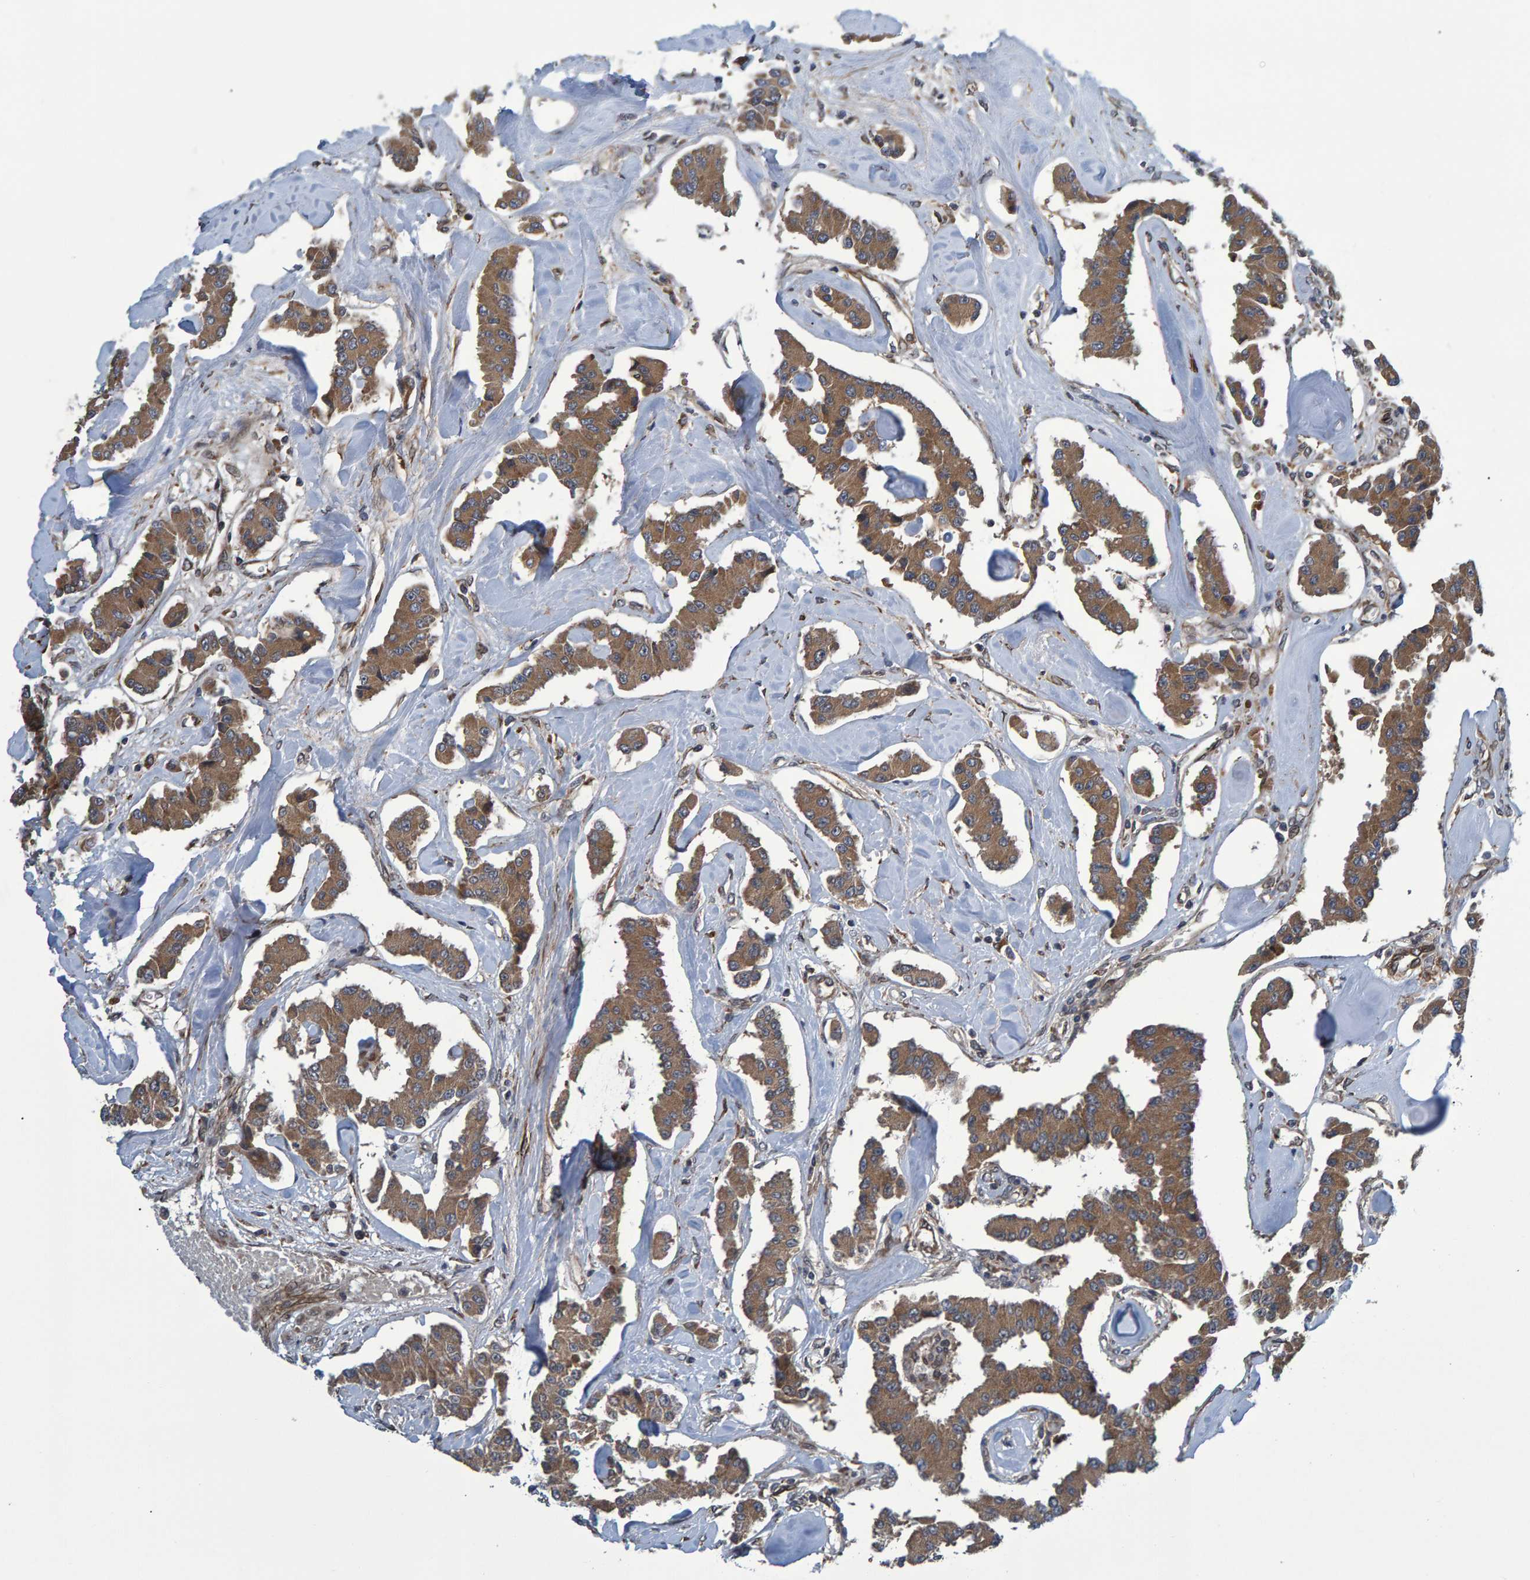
{"staining": {"intensity": "moderate", "quantity": ">75%", "location": "cytoplasmic/membranous"}, "tissue": "carcinoid", "cell_type": "Tumor cells", "image_type": "cancer", "snomed": [{"axis": "morphology", "description": "Carcinoid, malignant, NOS"}, {"axis": "topography", "description": "Pancreas"}], "caption": "Immunohistochemistry histopathology image of neoplastic tissue: human carcinoid (malignant) stained using immunohistochemistry (IHC) demonstrates medium levels of moderate protein expression localized specifically in the cytoplasmic/membranous of tumor cells, appearing as a cytoplasmic/membranous brown color.", "gene": "ATP6V1H", "patient": {"sex": "male", "age": 41}}